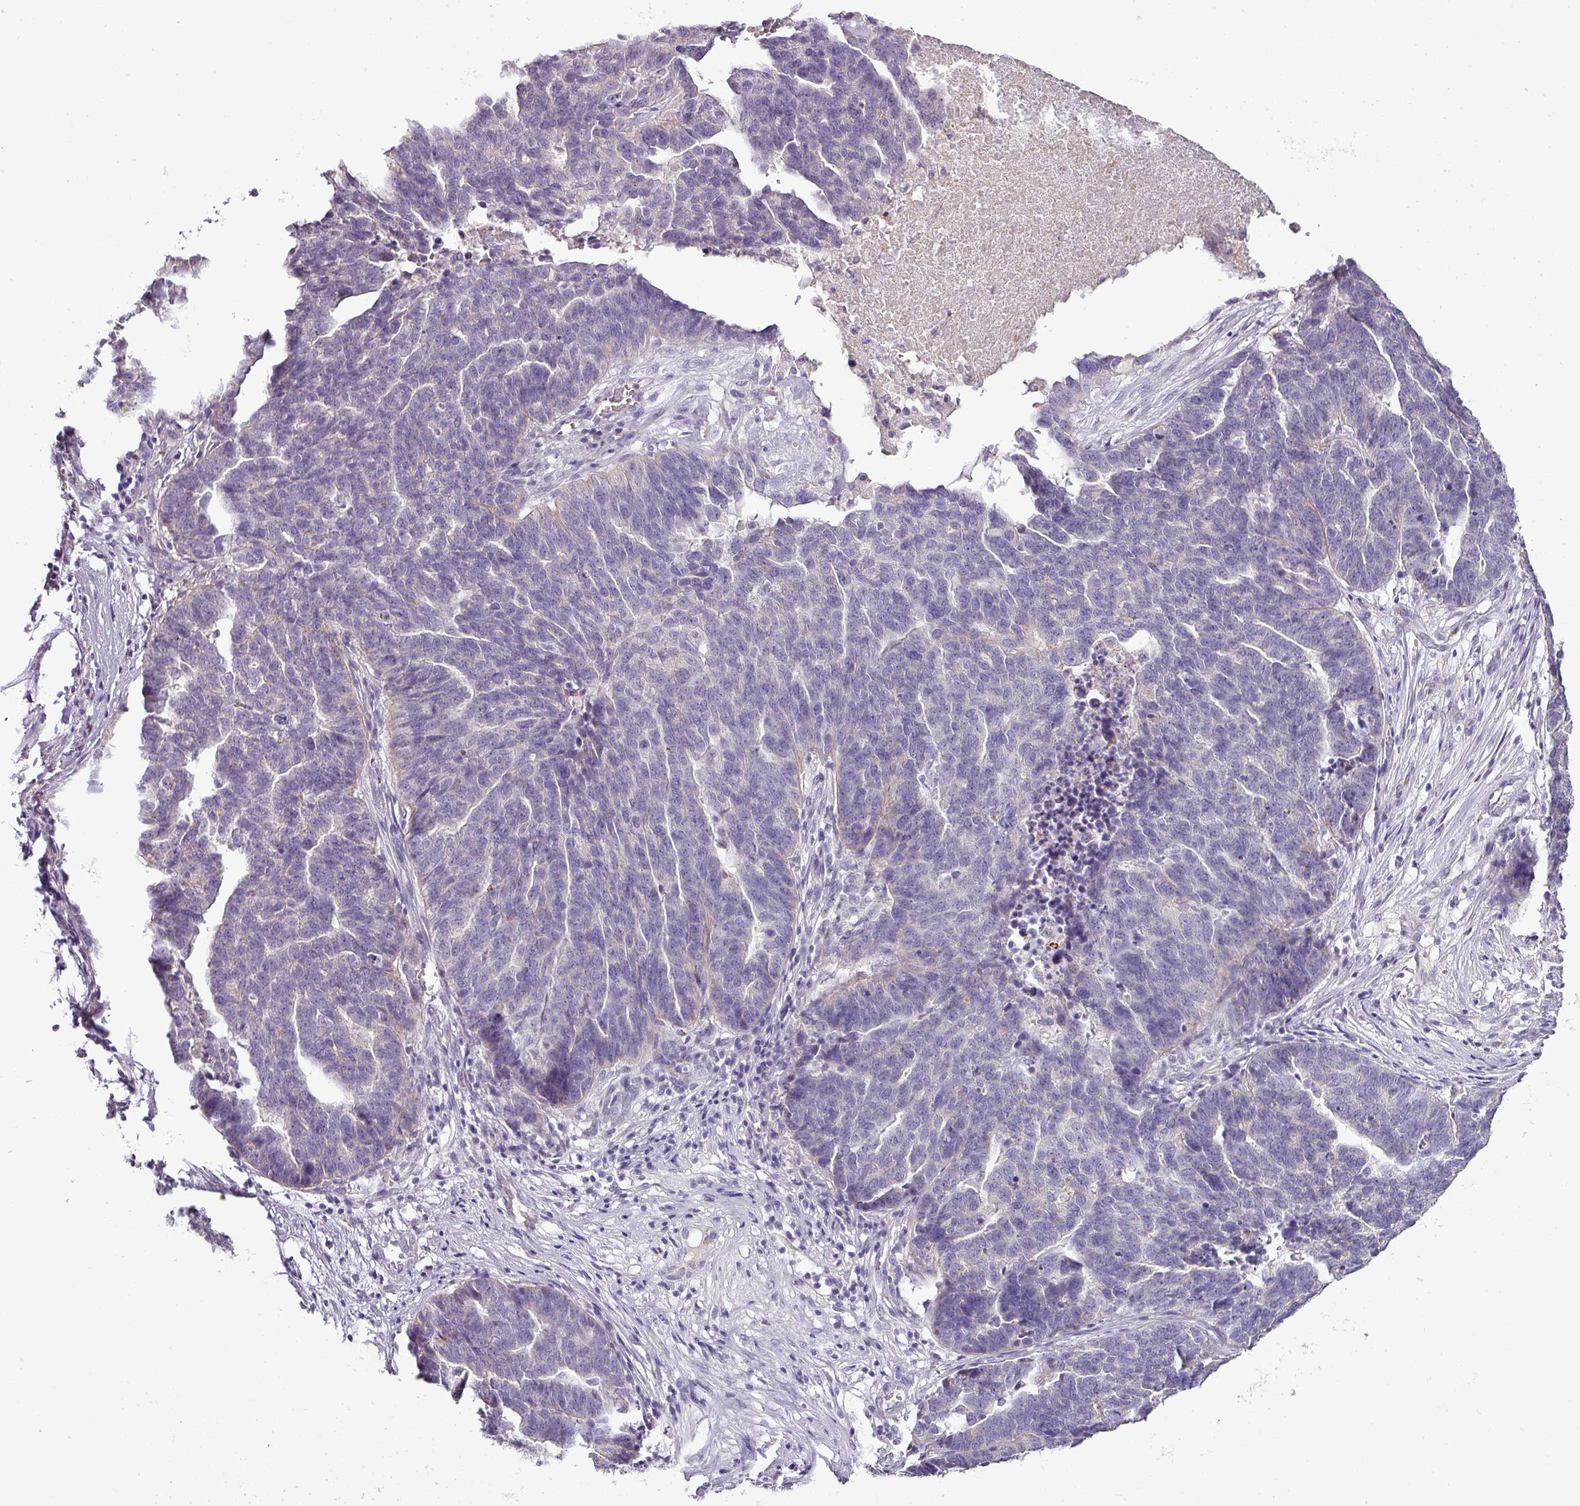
{"staining": {"intensity": "negative", "quantity": "none", "location": "none"}, "tissue": "ovarian cancer", "cell_type": "Tumor cells", "image_type": "cancer", "snomed": [{"axis": "morphology", "description": "Cystadenocarcinoma, serous, NOS"}, {"axis": "topography", "description": "Ovary"}], "caption": "Immunohistochemical staining of serous cystadenocarcinoma (ovarian) exhibits no significant staining in tumor cells.", "gene": "BRINP2", "patient": {"sex": "female", "age": 59}}